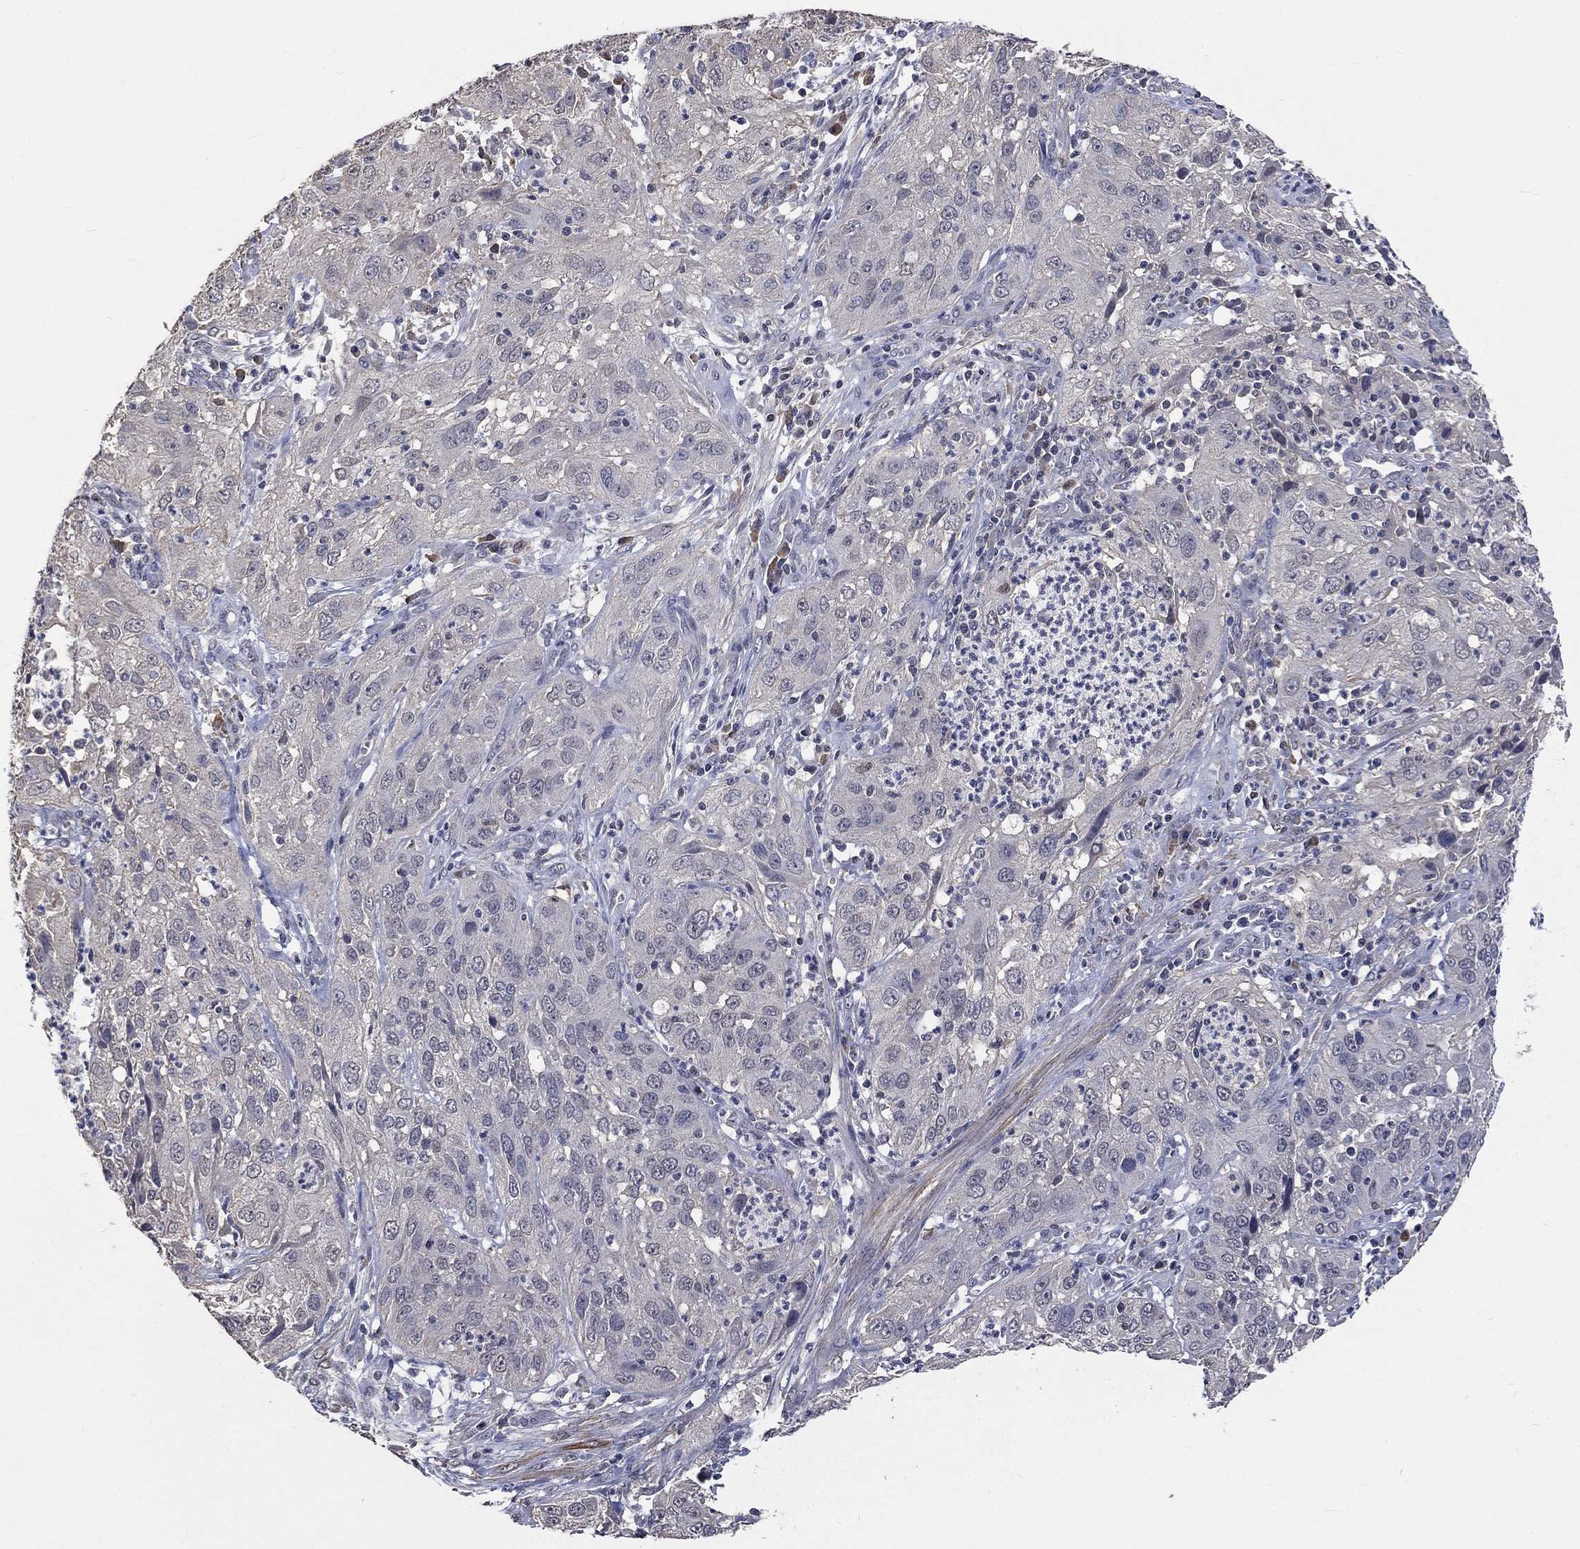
{"staining": {"intensity": "negative", "quantity": "none", "location": "none"}, "tissue": "cervical cancer", "cell_type": "Tumor cells", "image_type": "cancer", "snomed": [{"axis": "morphology", "description": "Squamous cell carcinoma, NOS"}, {"axis": "topography", "description": "Cervix"}], "caption": "There is no significant positivity in tumor cells of cervical cancer.", "gene": "ZBTB18", "patient": {"sex": "female", "age": 32}}